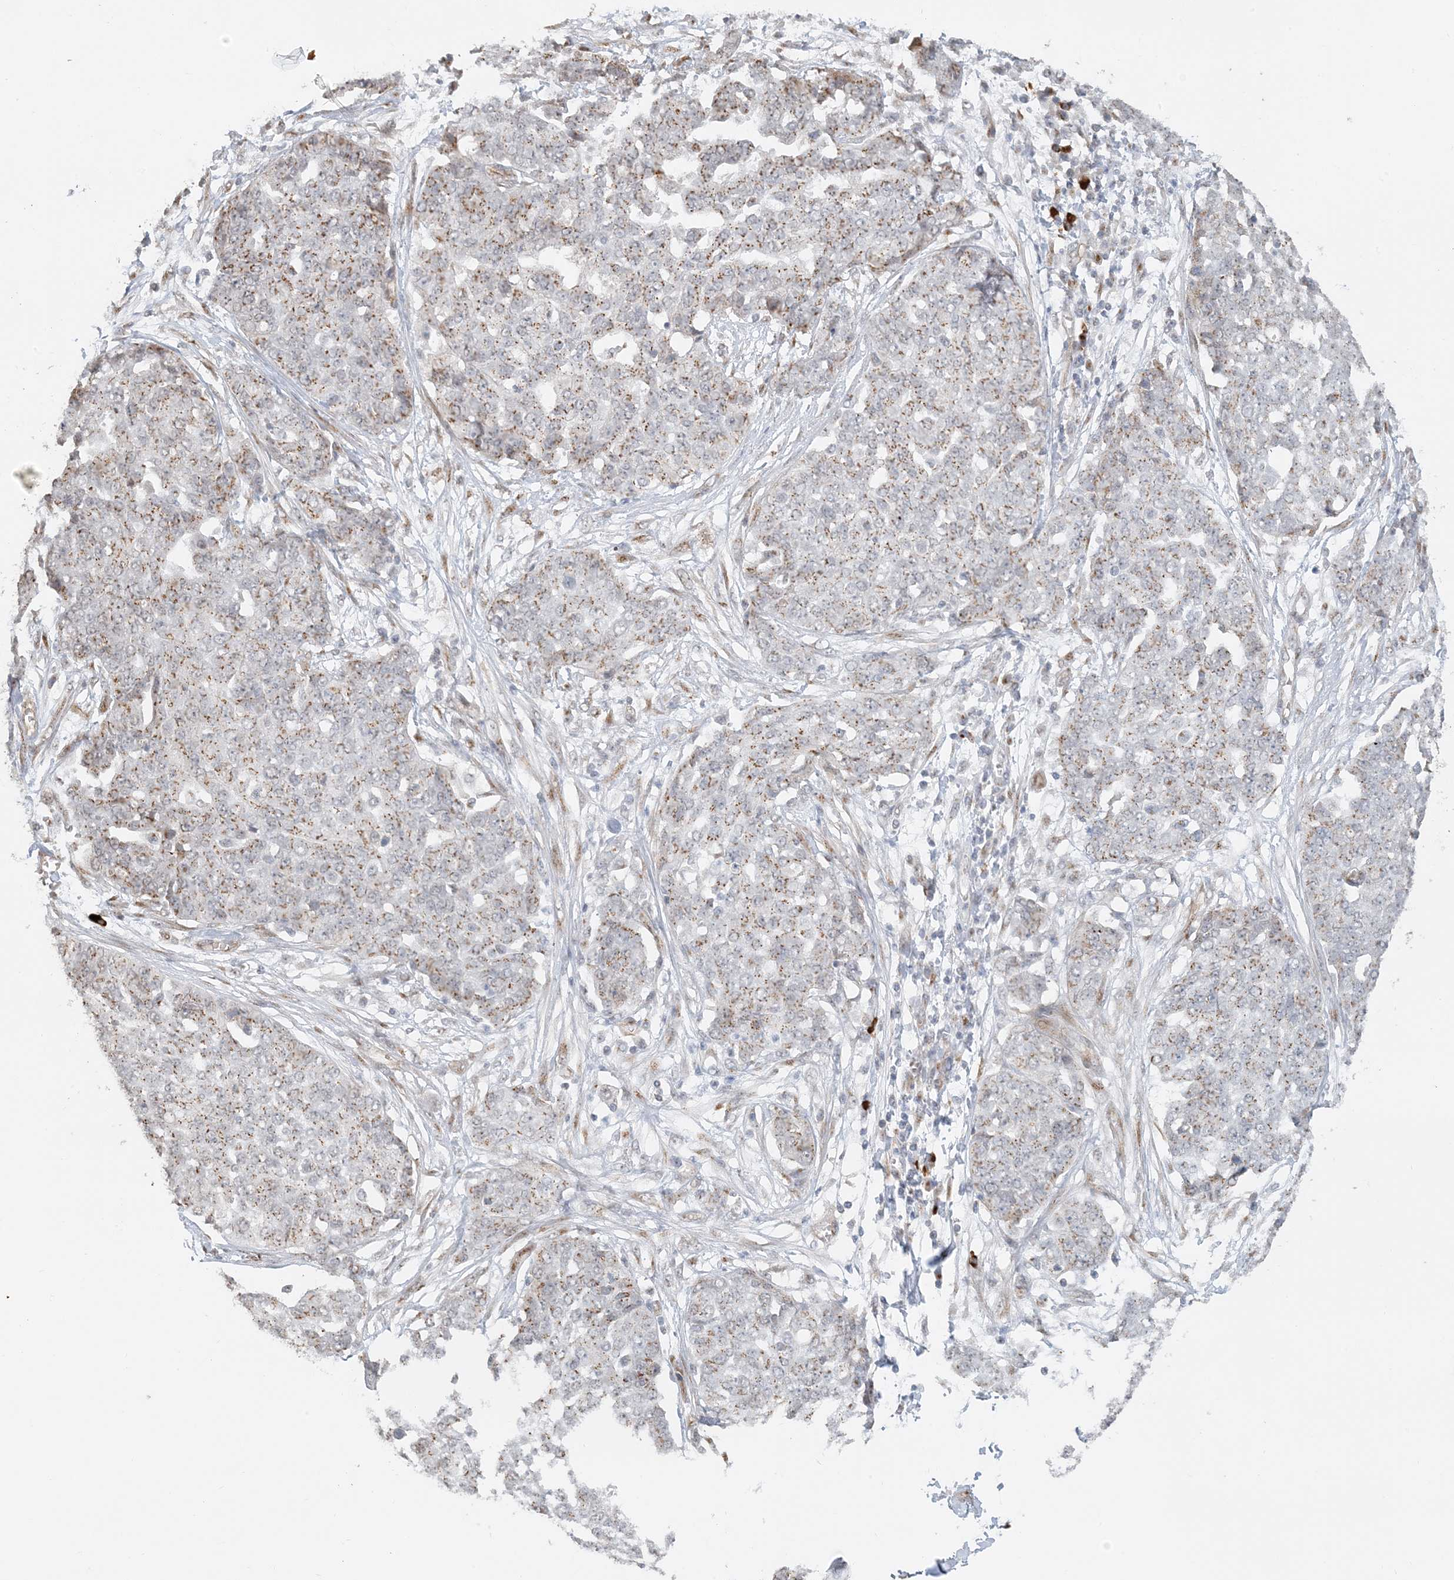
{"staining": {"intensity": "moderate", "quantity": ">75%", "location": "cytoplasmic/membranous"}, "tissue": "ovarian cancer", "cell_type": "Tumor cells", "image_type": "cancer", "snomed": [{"axis": "morphology", "description": "Cystadenocarcinoma, serous, NOS"}, {"axis": "topography", "description": "Soft tissue"}, {"axis": "topography", "description": "Ovary"}], "caption": "Immunohistochemical staining of serous cystadenocarcinoma (ovarian) reveals moderate cytoplasmic/membranous protein positivity in approximately >75% of tumor cells.", "gene": "ZCCHC4", "patient": {"sex": "female", "age": 57}}